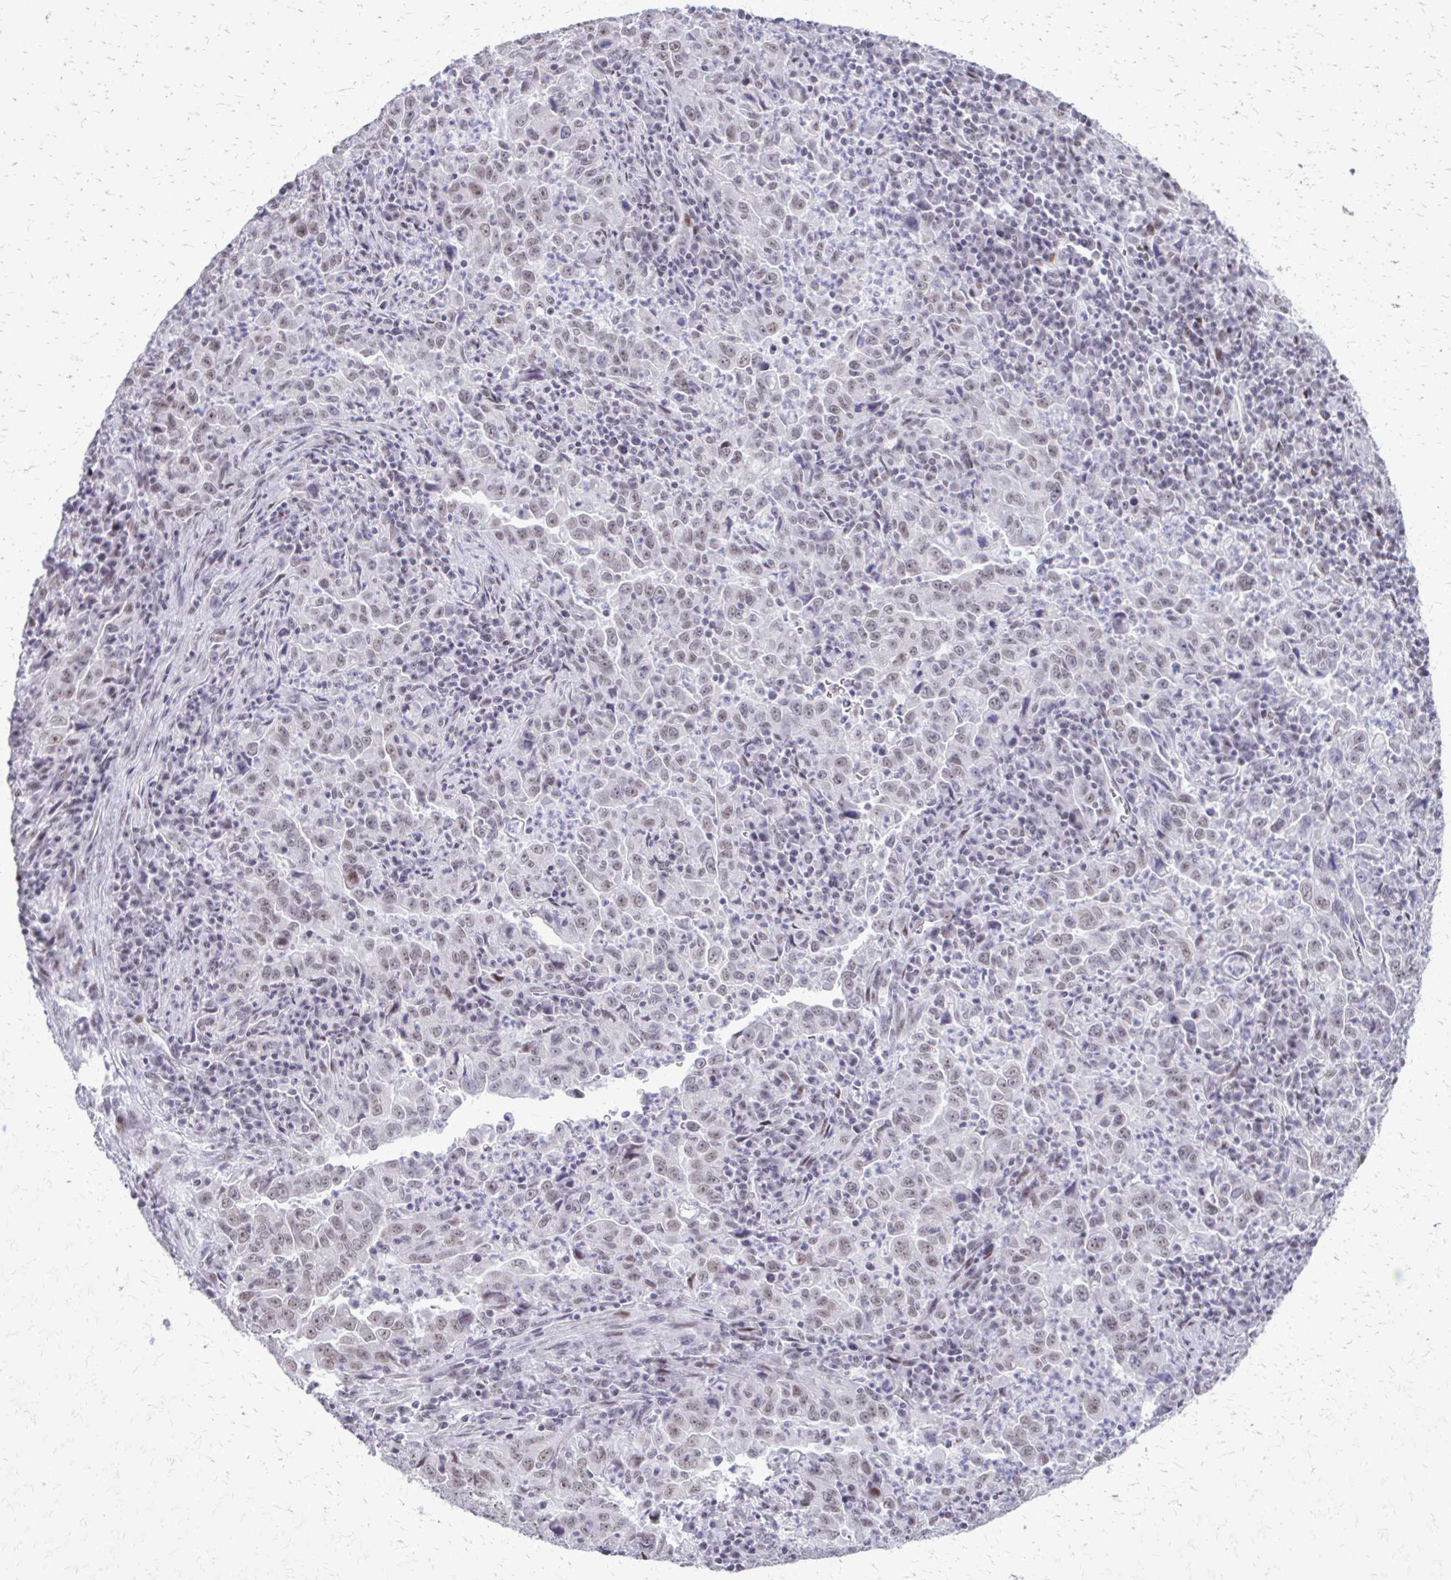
{"staining": {"intensity": "weak", "quantity": "<25%", "location": "nuclear"}, "tissue": "lung cancer", "cell_type": "Tumor cells", "image_type": "cancer", "snomed": [{"axis": "morphology", "description": "Adenocarcinoma, NOS"}, {"axis": "topography", "description": "Lung"}], "caption": "There is no significant expression in tumor cells of lung cancer (adenocarcinoma).", "gene": "SS18", "patient": {"sex": "male", "age": 67}}